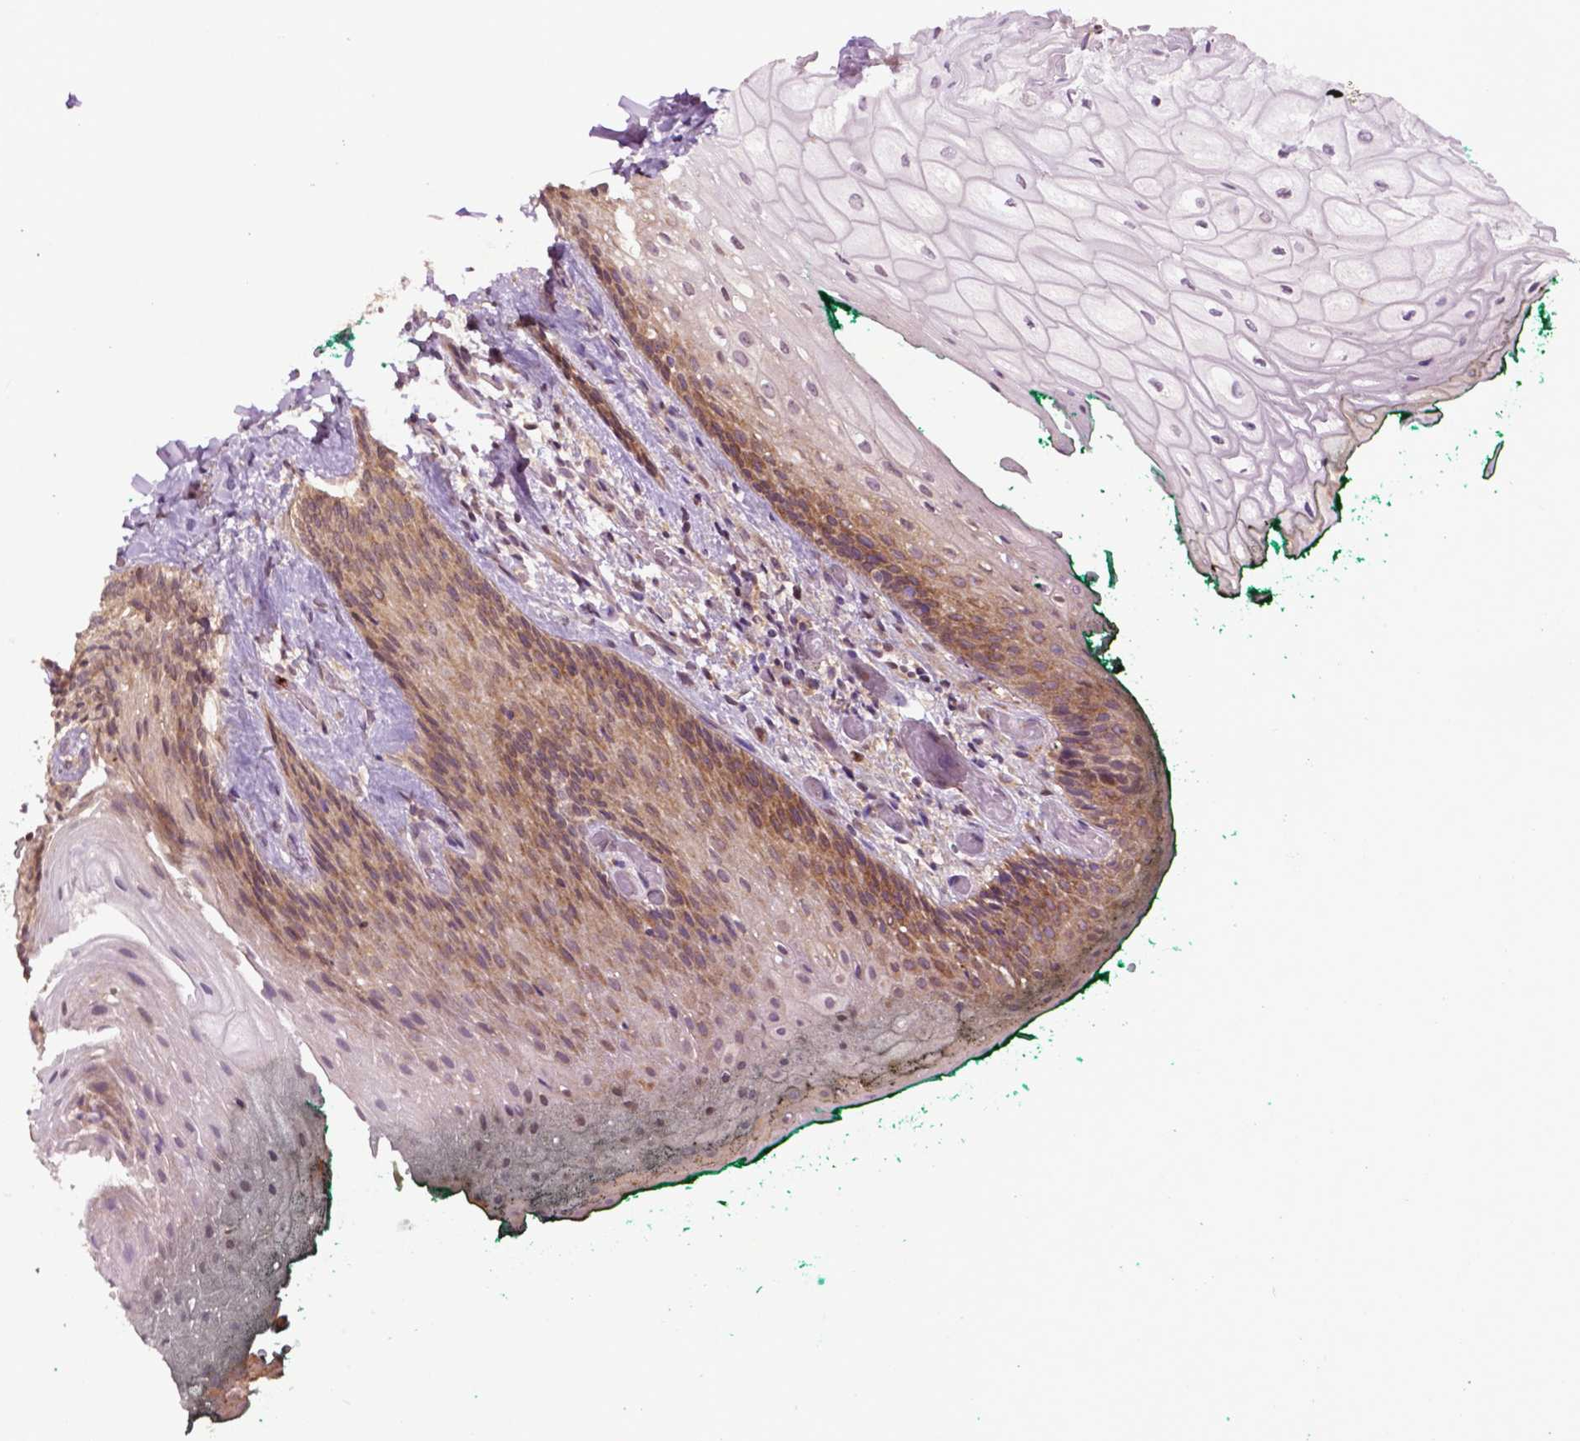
{"staining": {"intensity": "moderate", "quantity": "25%-75%", "location": "cytoplasmic/membranous,nuclear"}, "tissue": "oral mucosa", "cell_type": "Squamous epithelial cells", "image_type": "normal", "snomed": [{"axis": "morphology", "description": "Normal tissue, NOS"}, {"axis": "topography", "description": "Oral tissue"}, {"axis": "topography", "description": "Head-Neck"}], "caption": "Squamous epithelial cells show moderate cytoplasmic/membranous,nuclear staining in about 25%-75% of cells in unremarkable oral mucosa.", "gene": "TMX2", "patient": {"sex": "female", "age": 68}}